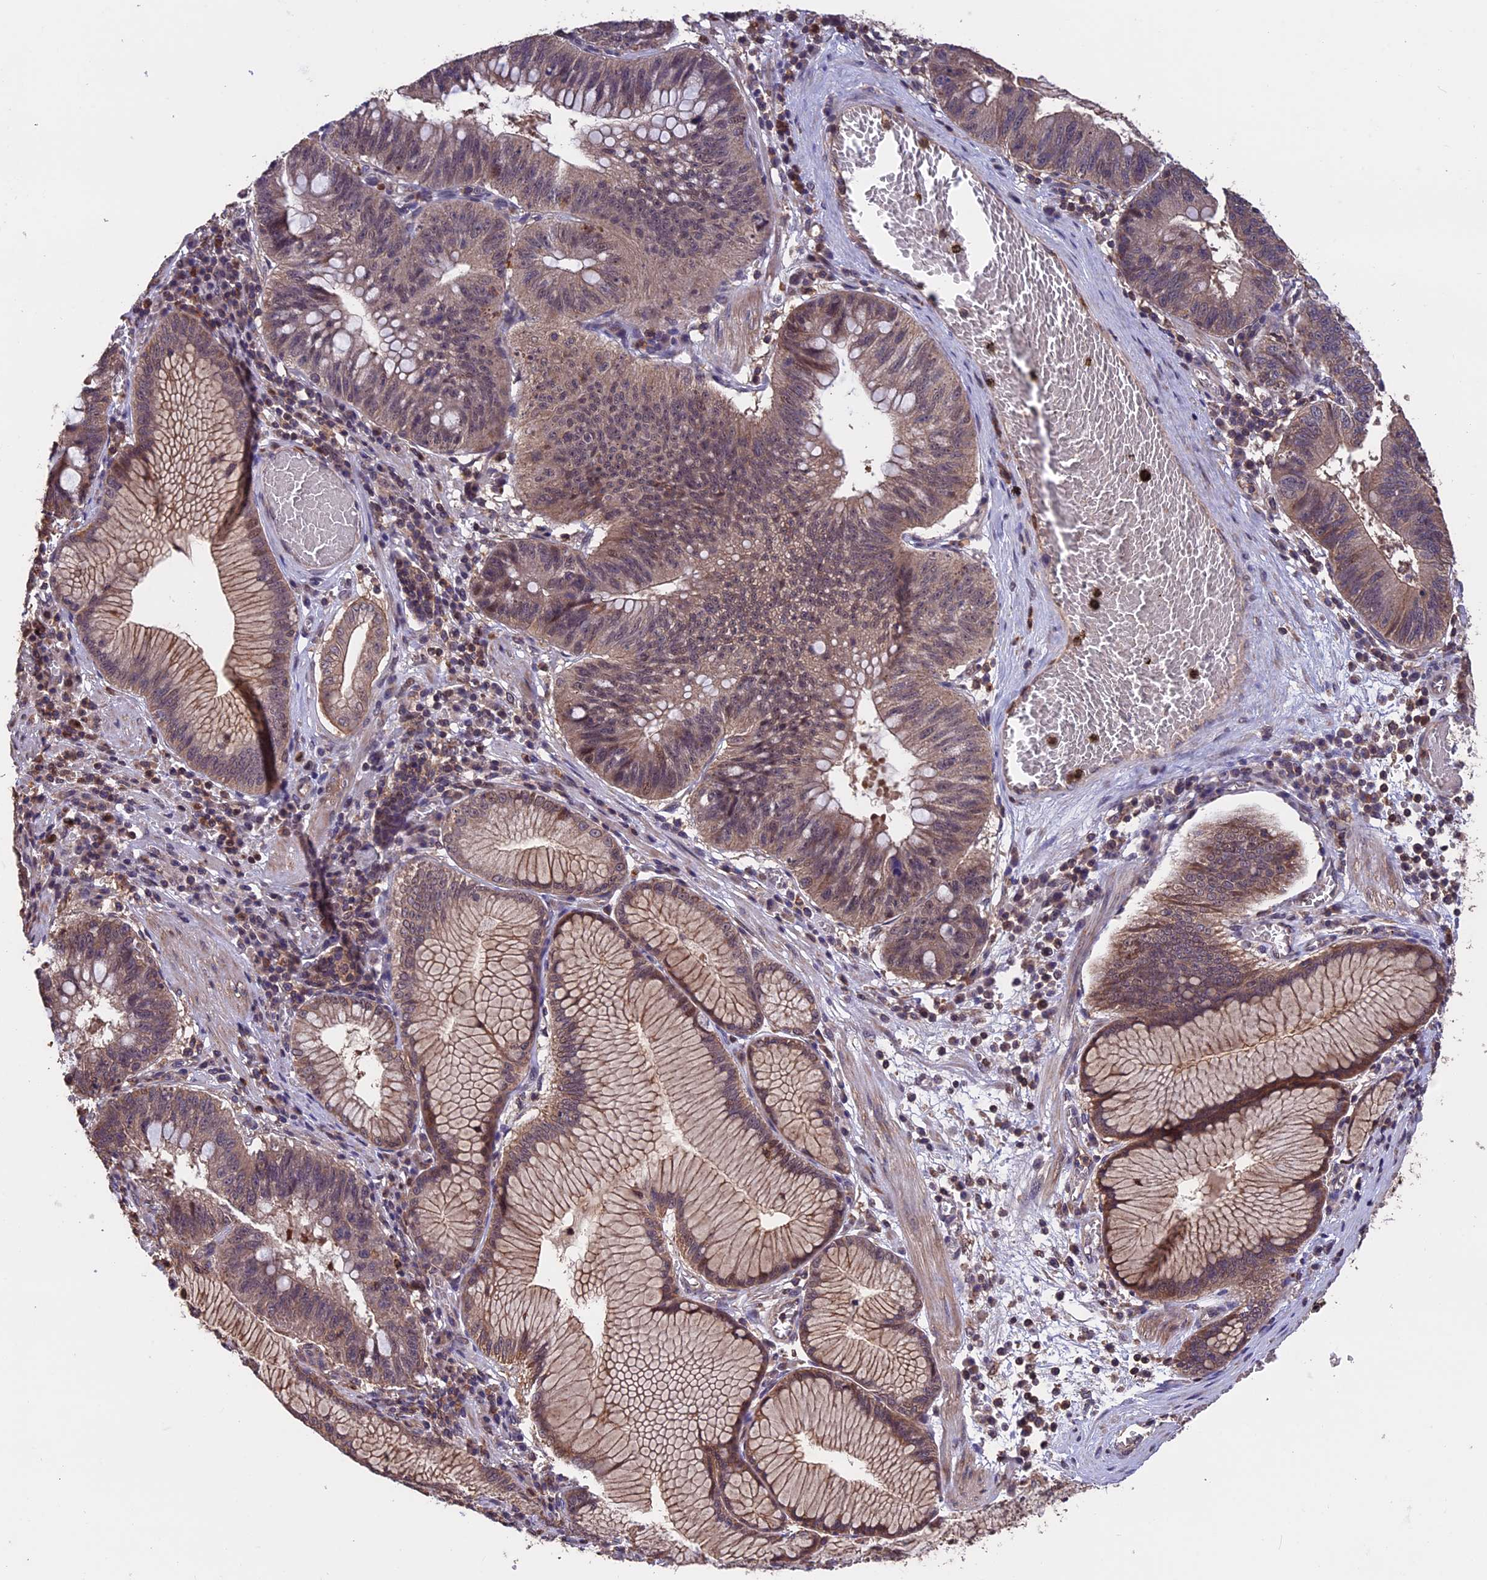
{"staining": {"intensity": "weak", "quantity": ">75%", "location": "cytoplasmic/membranous"}, "tissue": "stomach cancer", "cell_type": "Tumor cells", "image_type": "cancer", "snomed": [{"axis": "morphology", "description": "Adenocarcinoma, NOS"}, {"axis": "topography", "description": "Stomach"}], "caption": "The immunohistochemical stain labels weak cytoplasmic/membranous expression in tumor cells of stomach cancer (adenocarcinoma) tissue.", "gene": "PKD2L2", "patient": {"sex": "male", "age": 59}}